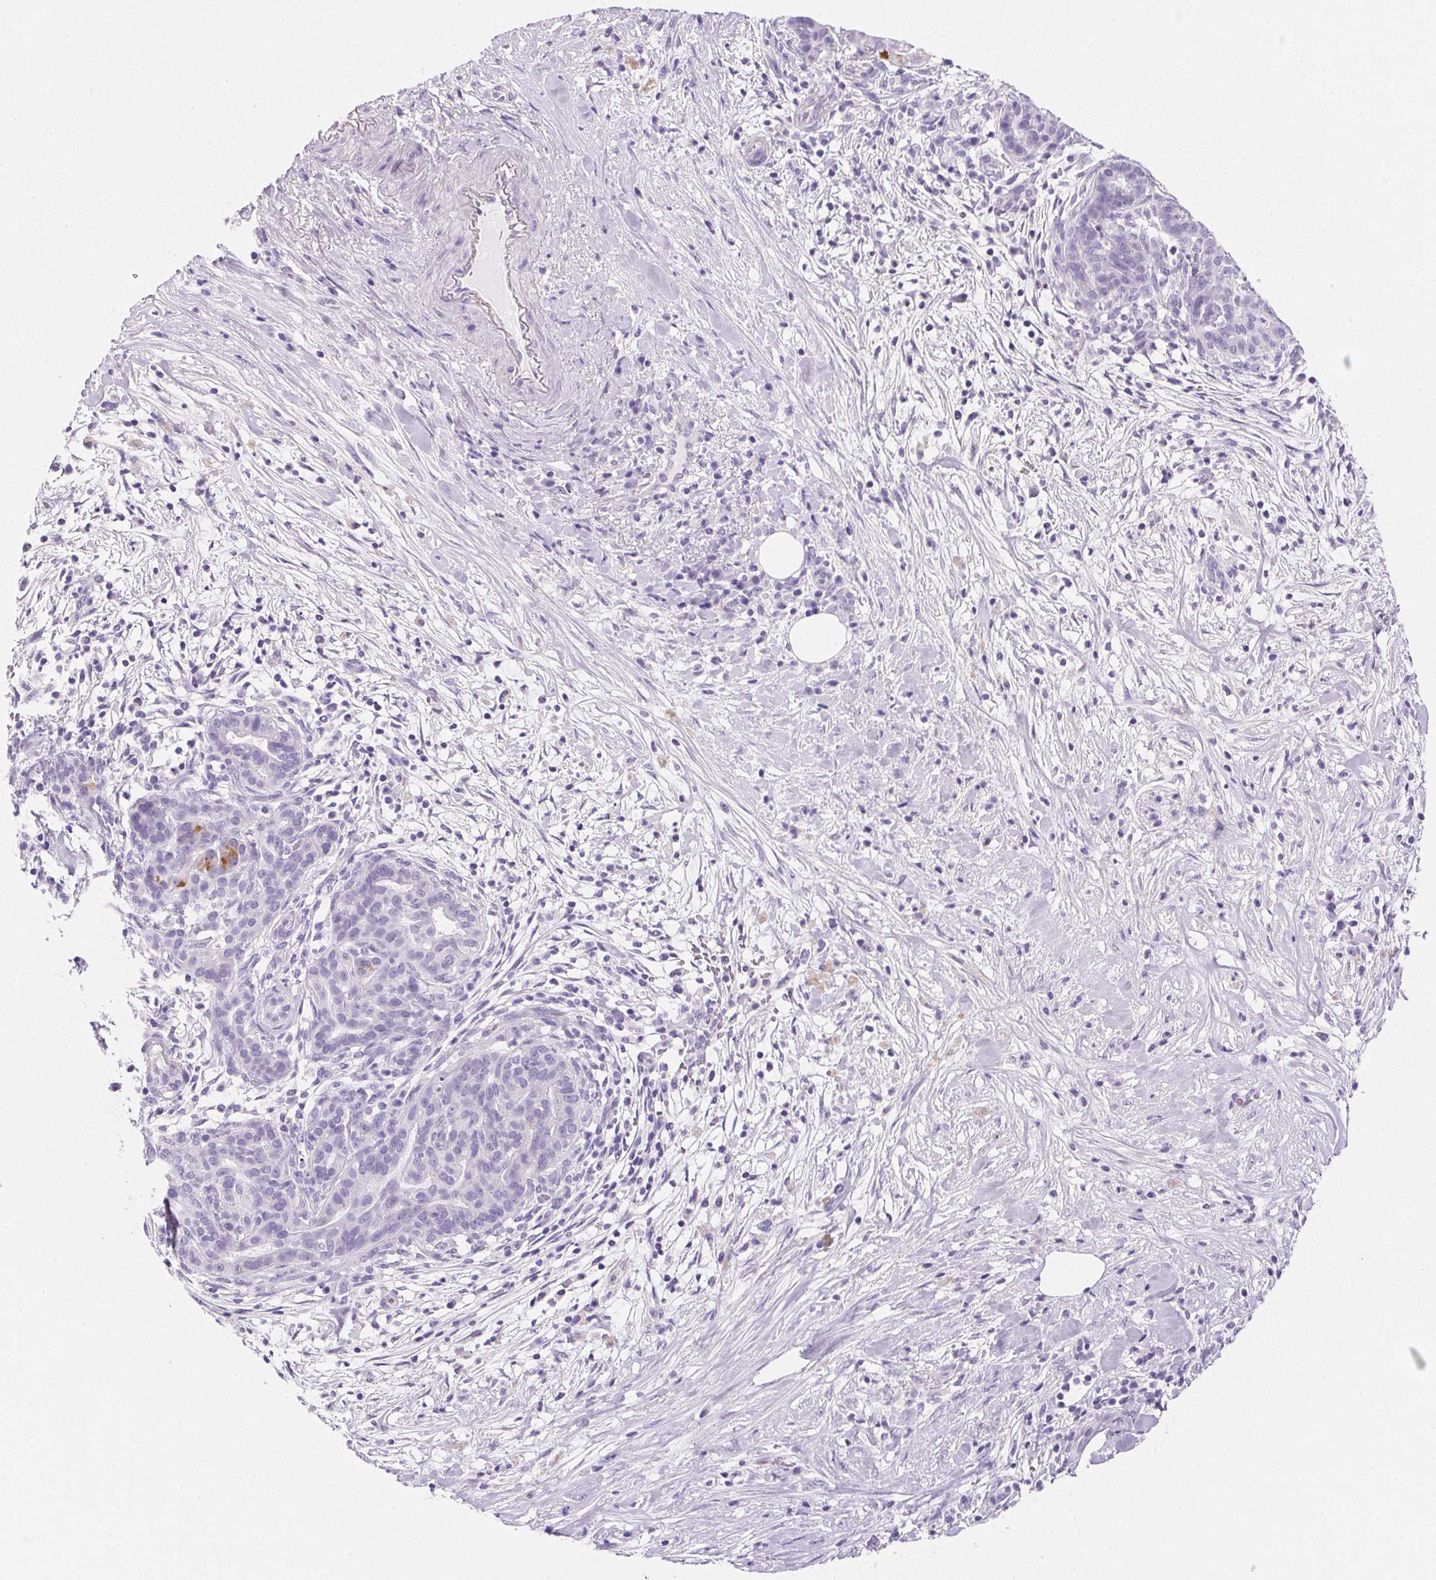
{"staining": {"intensity": "strong", "quantity": "<25%", "location": "cytoplasmic/membranous"}, "tissue": "pancreatic cancer", "cell_type": "Tumor cells", "image_type": "cancer", "snomed": [{"axis": "morphology", "description": "Adenocarcinoma, NOS"}, {"axis": "topography", "description": "Pancreas"}], "caption": "Adenocarcinoma (pancreatic) stained with a protein marker demonstrates strong staining in tumor cells.", "gene": "PRSS3", "patient": {"sex": "male", "age": 44}}